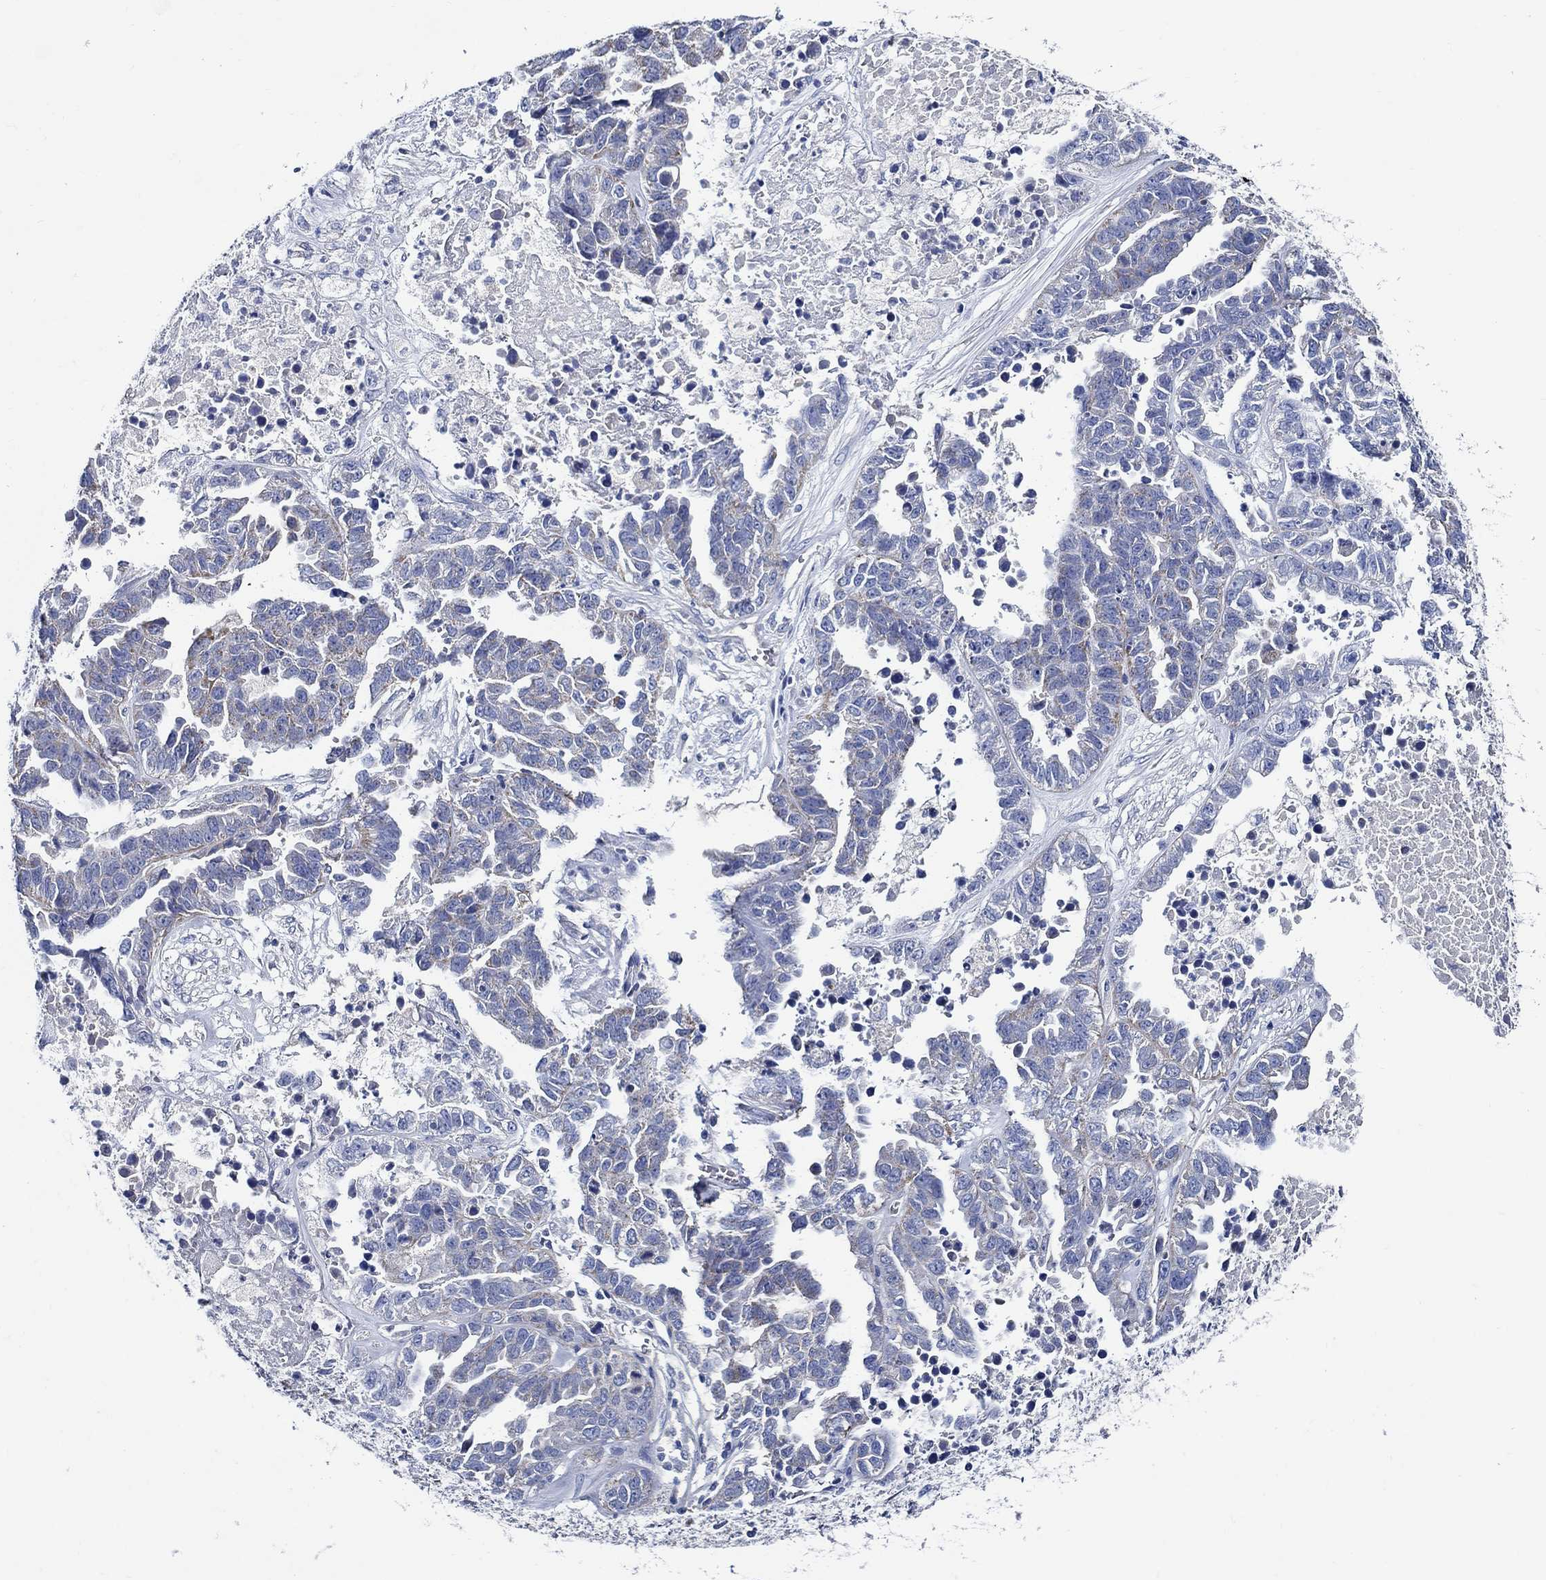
{"staining": {"intensity": "negative", "quantity": "none", "location": "none"}, "tissue": "ovarian cancer", "cell_type": "Tumor cells", "image_type": "cancer", "snomed": [{"axis": "morphology", "description": "Cystadenocarcinoma, serous, NOS"}, {"axis": "topography", "description": "Ovary"}], "caption": "IHC image of neoplastic tissue: ovarian serous cystadenocarcinoma stained with DAB (3,3'-diaminobenzidine) displays no significant protein expression in tumor cells.", "gene": "SKOR1", "patient": {"sex": "female", "age": 87}}